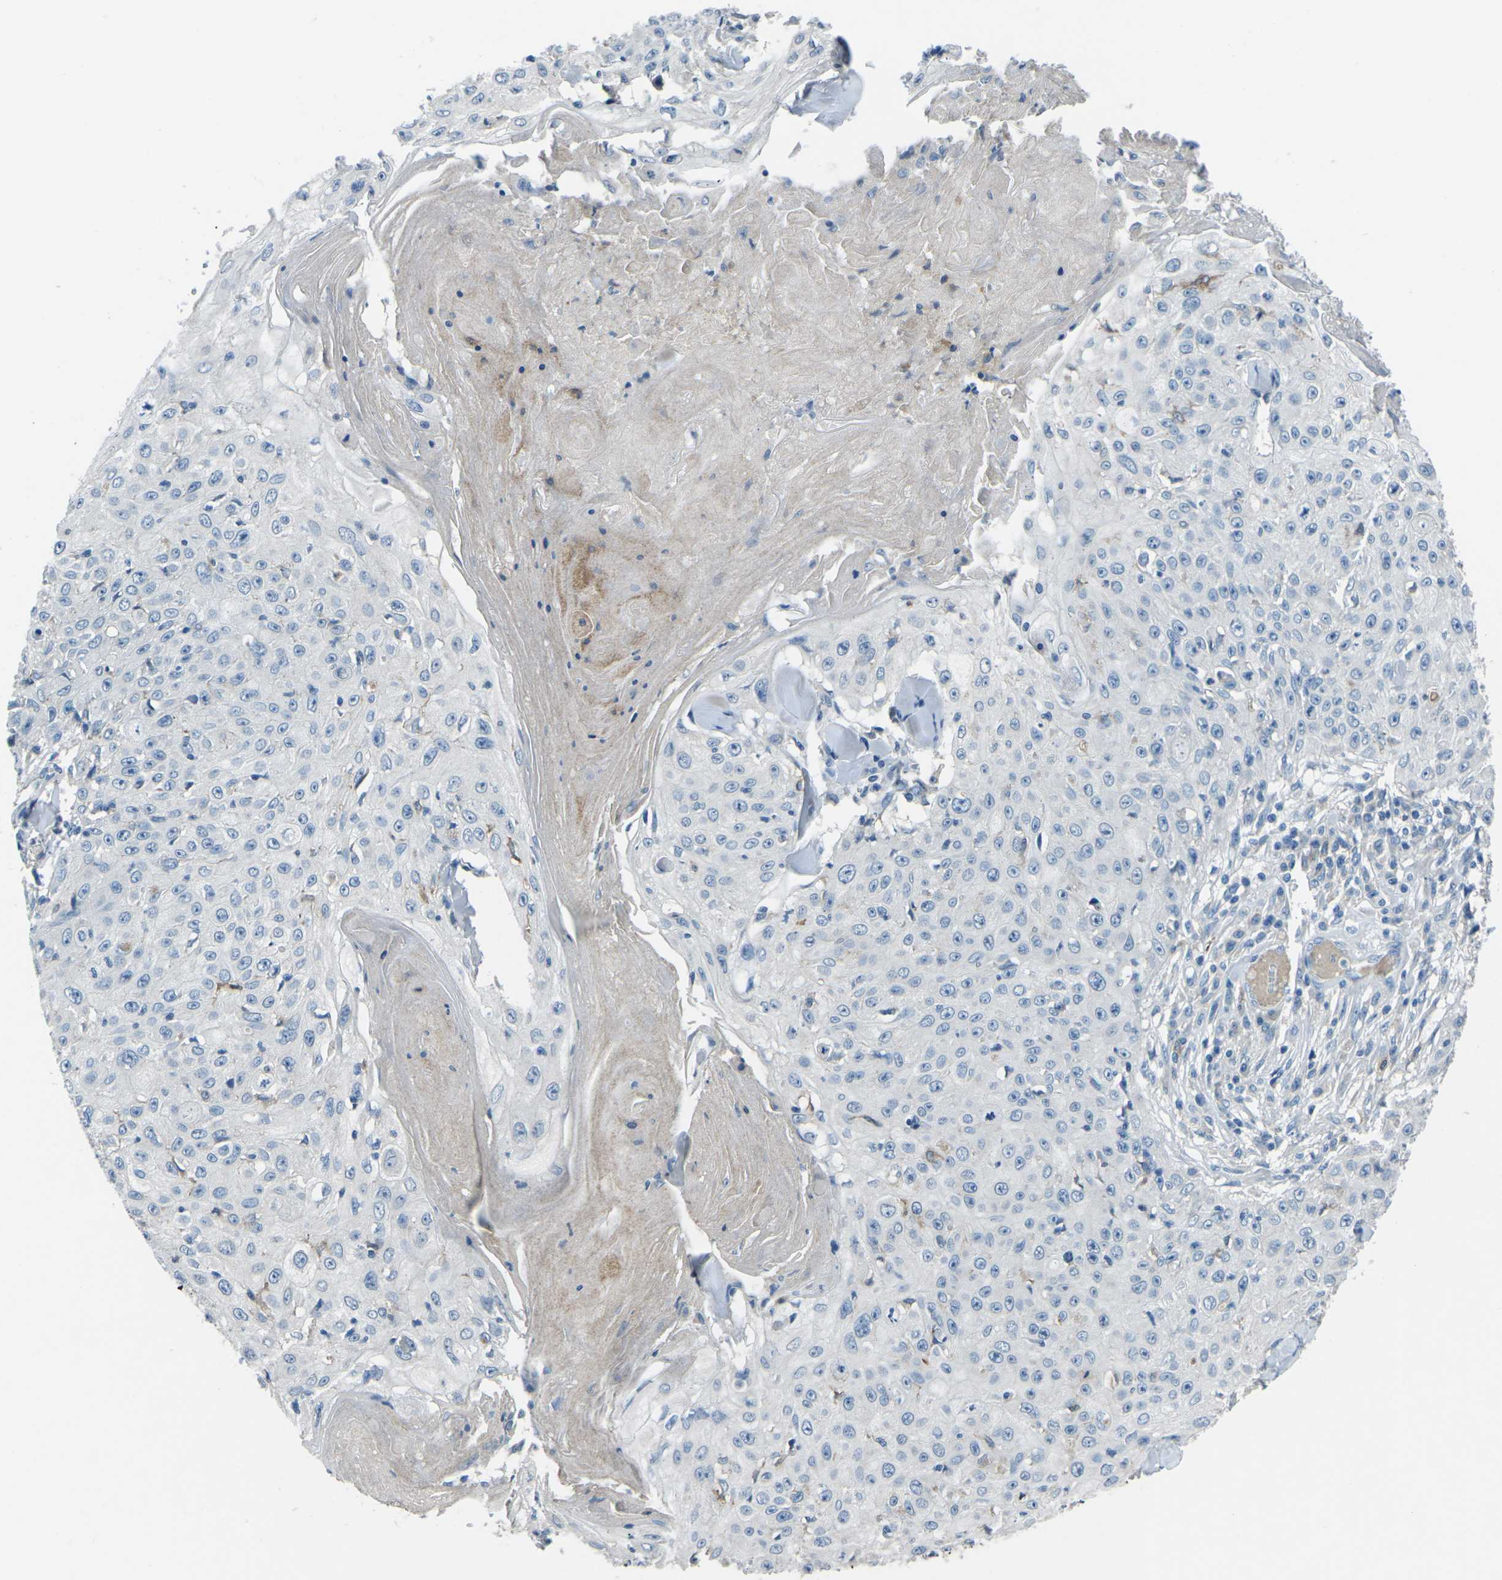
{"staining": {"intensity": "negative", "quantity": "none", "location": "none"}, "tissue": "skin cancer", "cell_type": "Tumor cells", "image_type": "cancer", "snomed": [{"axis": "morphology", "description": "Squamous cell carcinoma, NOS"}, {"axis": "topography", "description": "Skin"}], "caption": "The photomicrograph demonstrates no significant staining in tumor cells of skin cancer. The staining is performed using DAB brown chromogen with nuclei counter-stained in using hematoxylin.", "gene": "CD1D", "patient": {"sex": "male", "age": 86}}